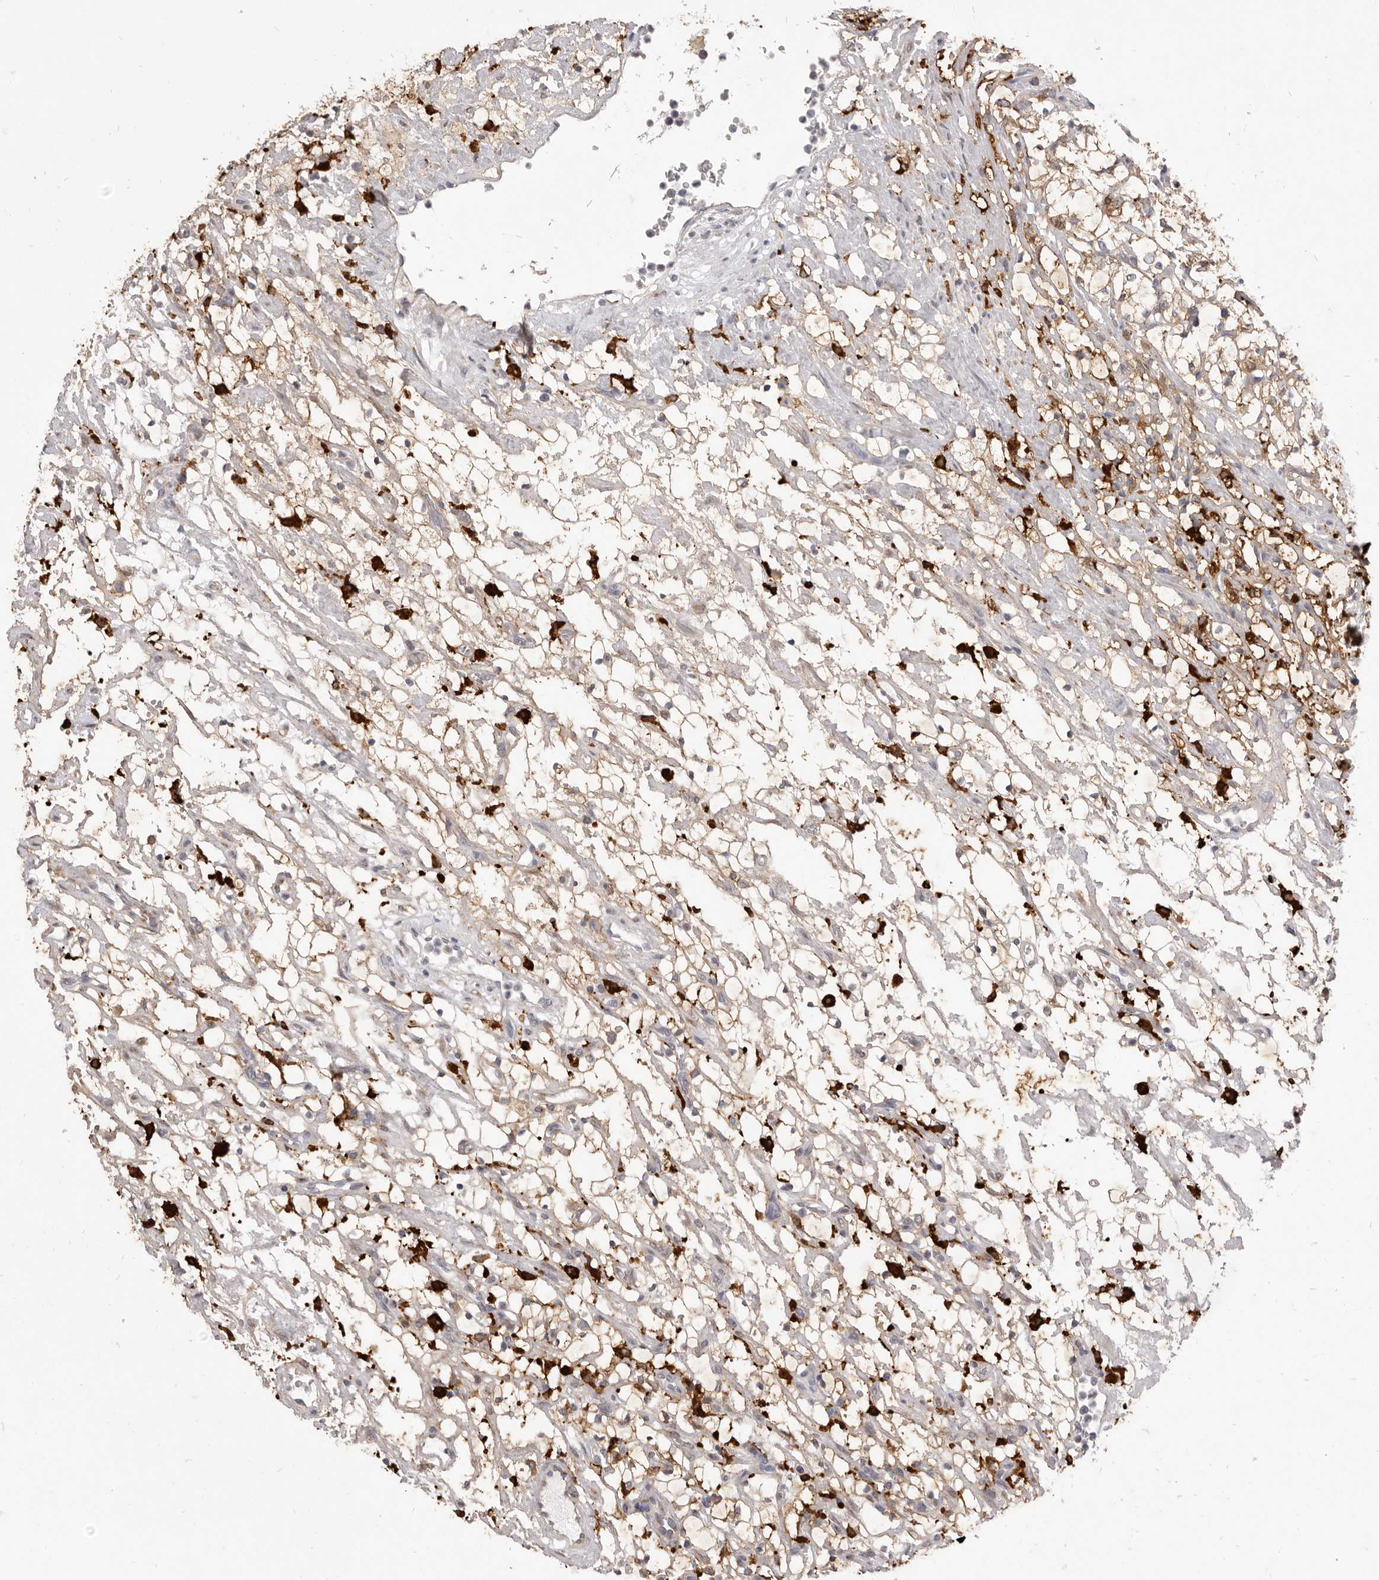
{"staining": {"intensity": "moderate", "quantity": "25%-75%", "location": "cytoplasmic/membranous"}, "tissue": "renal cancer", "cell_type": "Tumor cells", "image_type": "cancer", "snomed": [{"axis": "morphology", "description": "Adenocarcinoma, NOS"}, {"axis": "topography", "description": "Kidney"}], "caption": "An immunohistochemistry (IHC) photomicrograph of neoplastic tissue is shown. Protein staining in brown labels moderate cytoplasmic/membranous positivity in renal cancer (adenocarcinoma) within tumor cells.", "gene": "VPS45", "patient": {"sex": "female", "age": 69}}